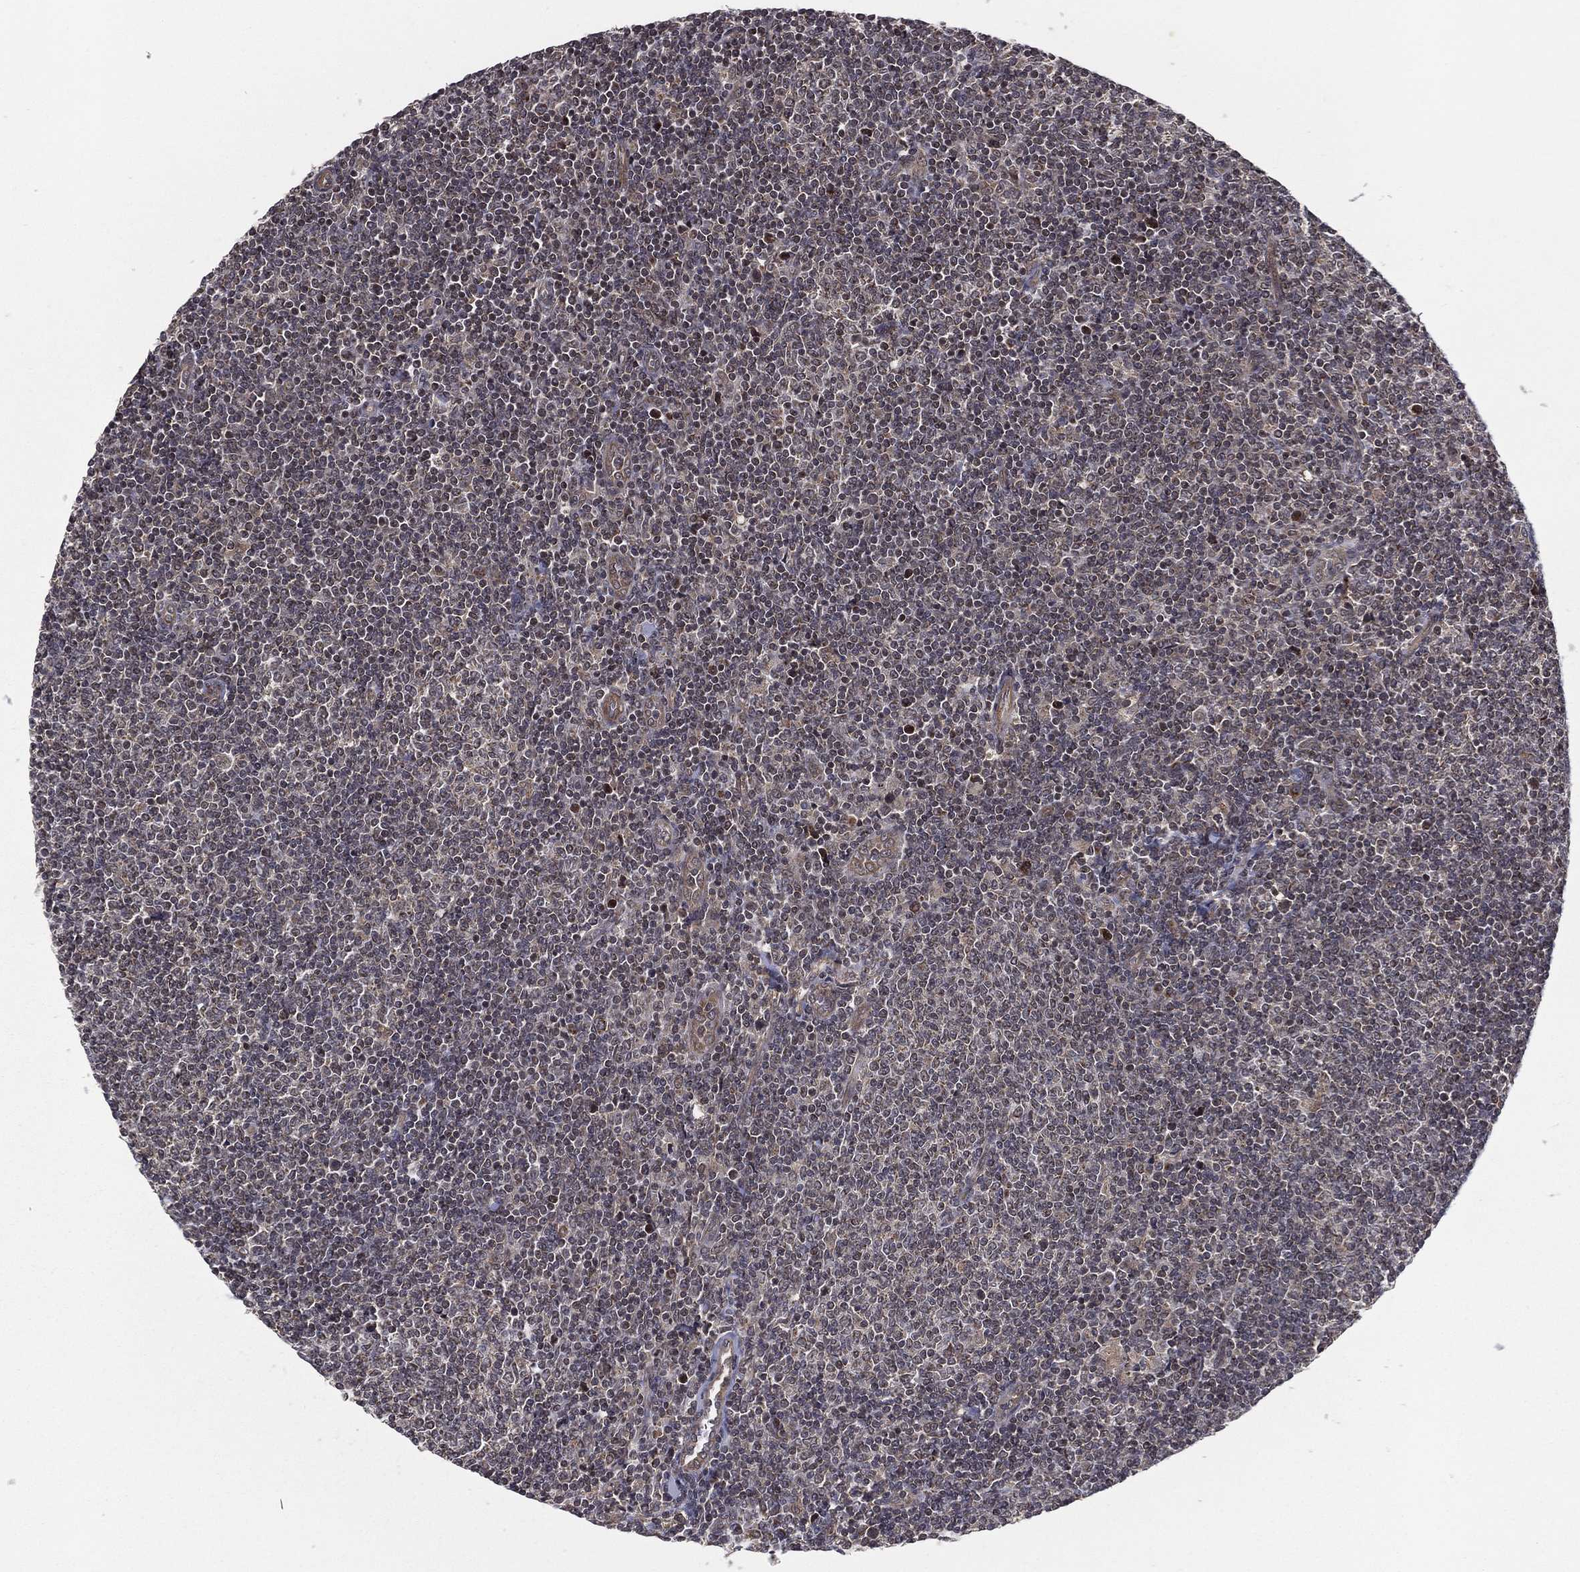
{"staining": {"intensity": "negative", "quantity": "none", "location": "none"}, "tissue": "lymphoma", "cell_type": "Tumor cells", "image_type": "cancer", "snomed": [{"axis": "morphology", "description": "Malignant lymphoma, non-Hodgkin's type, Low grade"}, {"axis": "topography", "description": "Lymph node"}], "caption": "The image displays no staining of tumor cells in lymphoma. (DAB (3,3'-diaminobenzidine) immunohistochemistry with hematoxylin counter stain).", "gene": "UACA", "patient": {"sex": "male", "age": 52}}